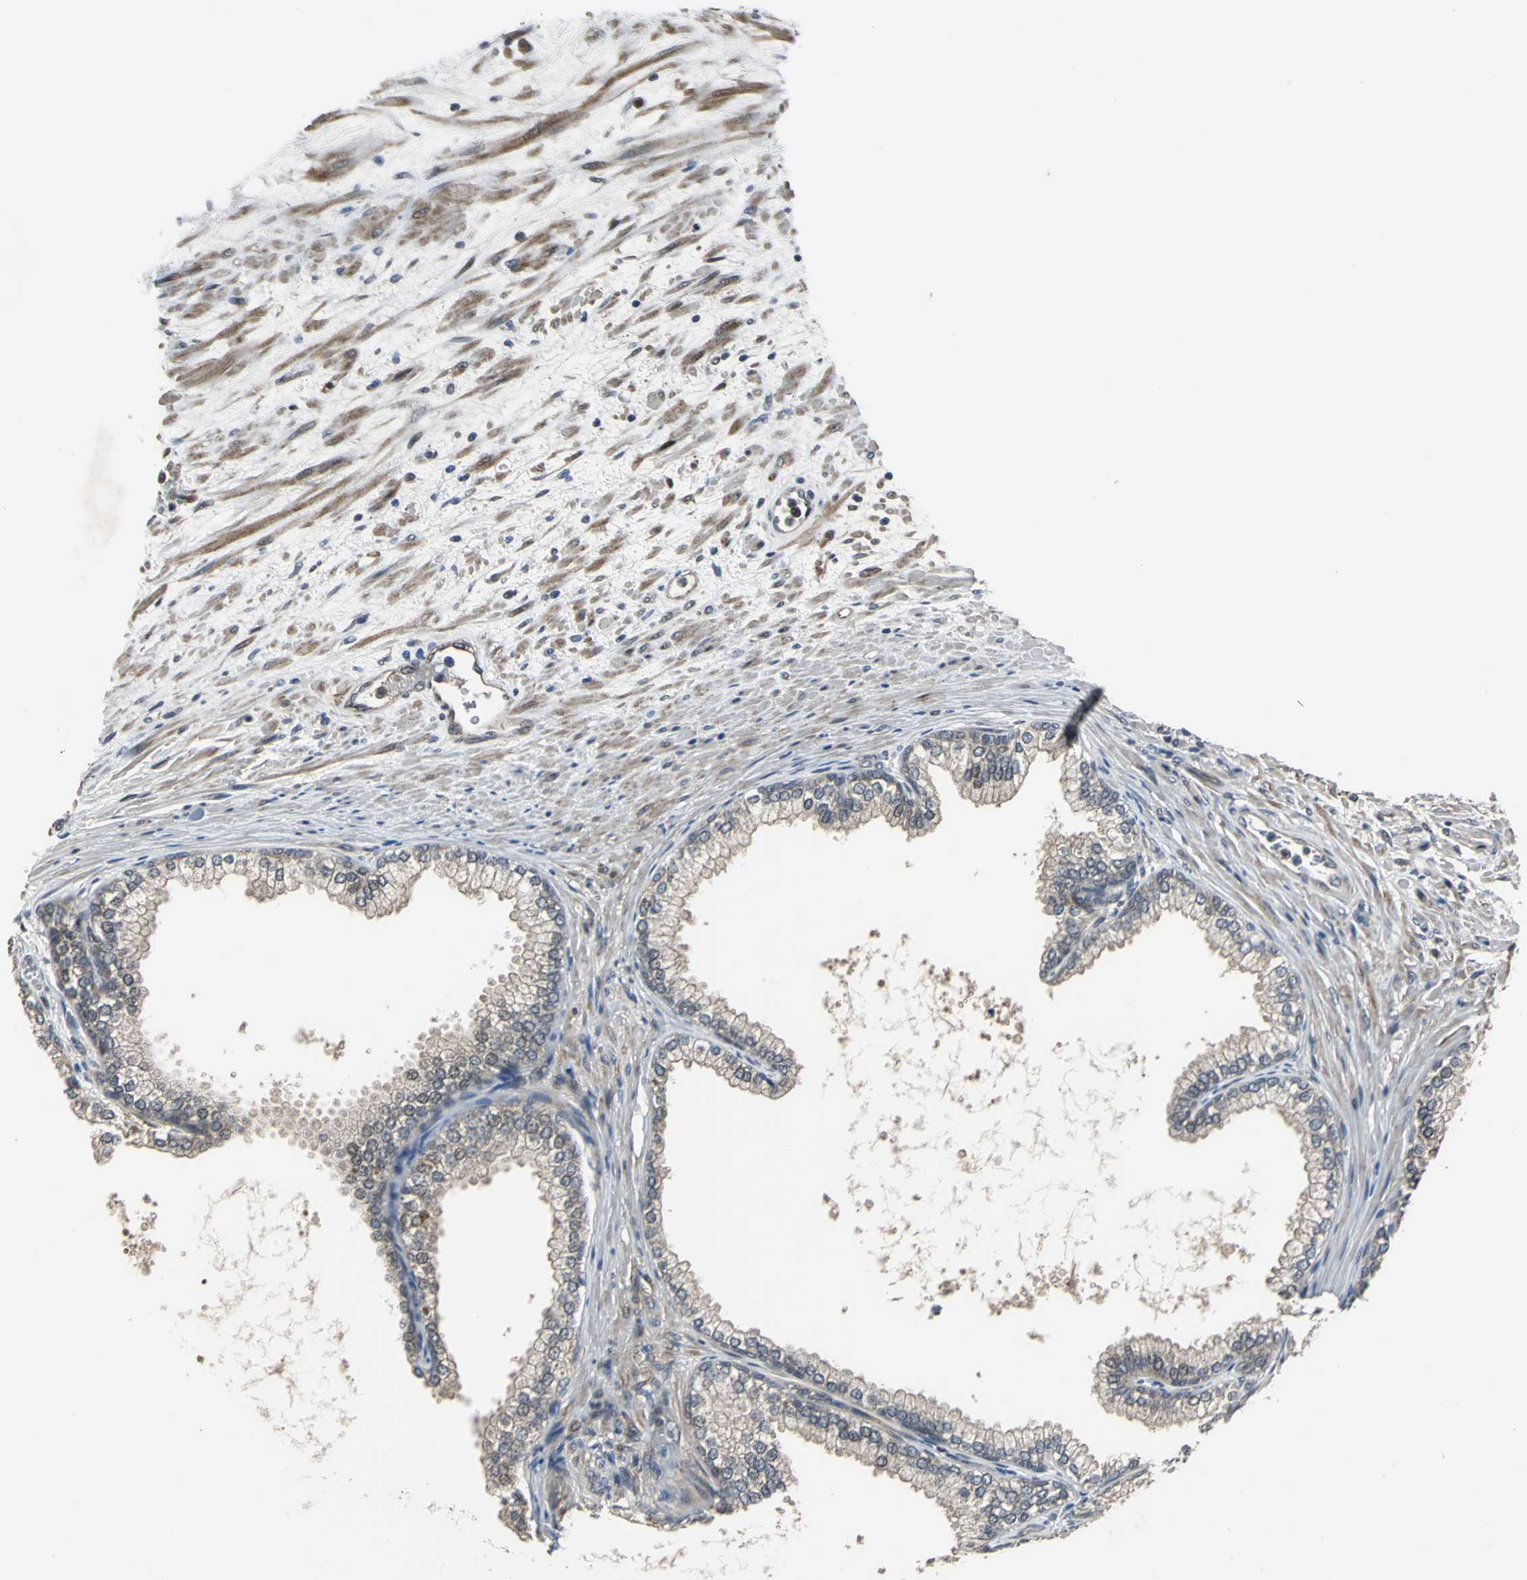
{"staining": {"intensity": "weak", "quantity": ">75%", "location": "cytoplasmic/membranous"}, "tissue": "prostate", "cell_type": "Glandular cells", "image_type": "normal", "snomed": [{"axis": "morphology", "description": "Normal tissue, NOS"}, {"axis": "topography", "description": "Prostate"}], "caption": "Immunohistochemistry of unremarkable prostate shows low levels of weak cytoplasmic/membranous expression in approximately >75% of glandular cells.", "gene": "PFDN1", "patient": {"sex": "male", "age": 76}}